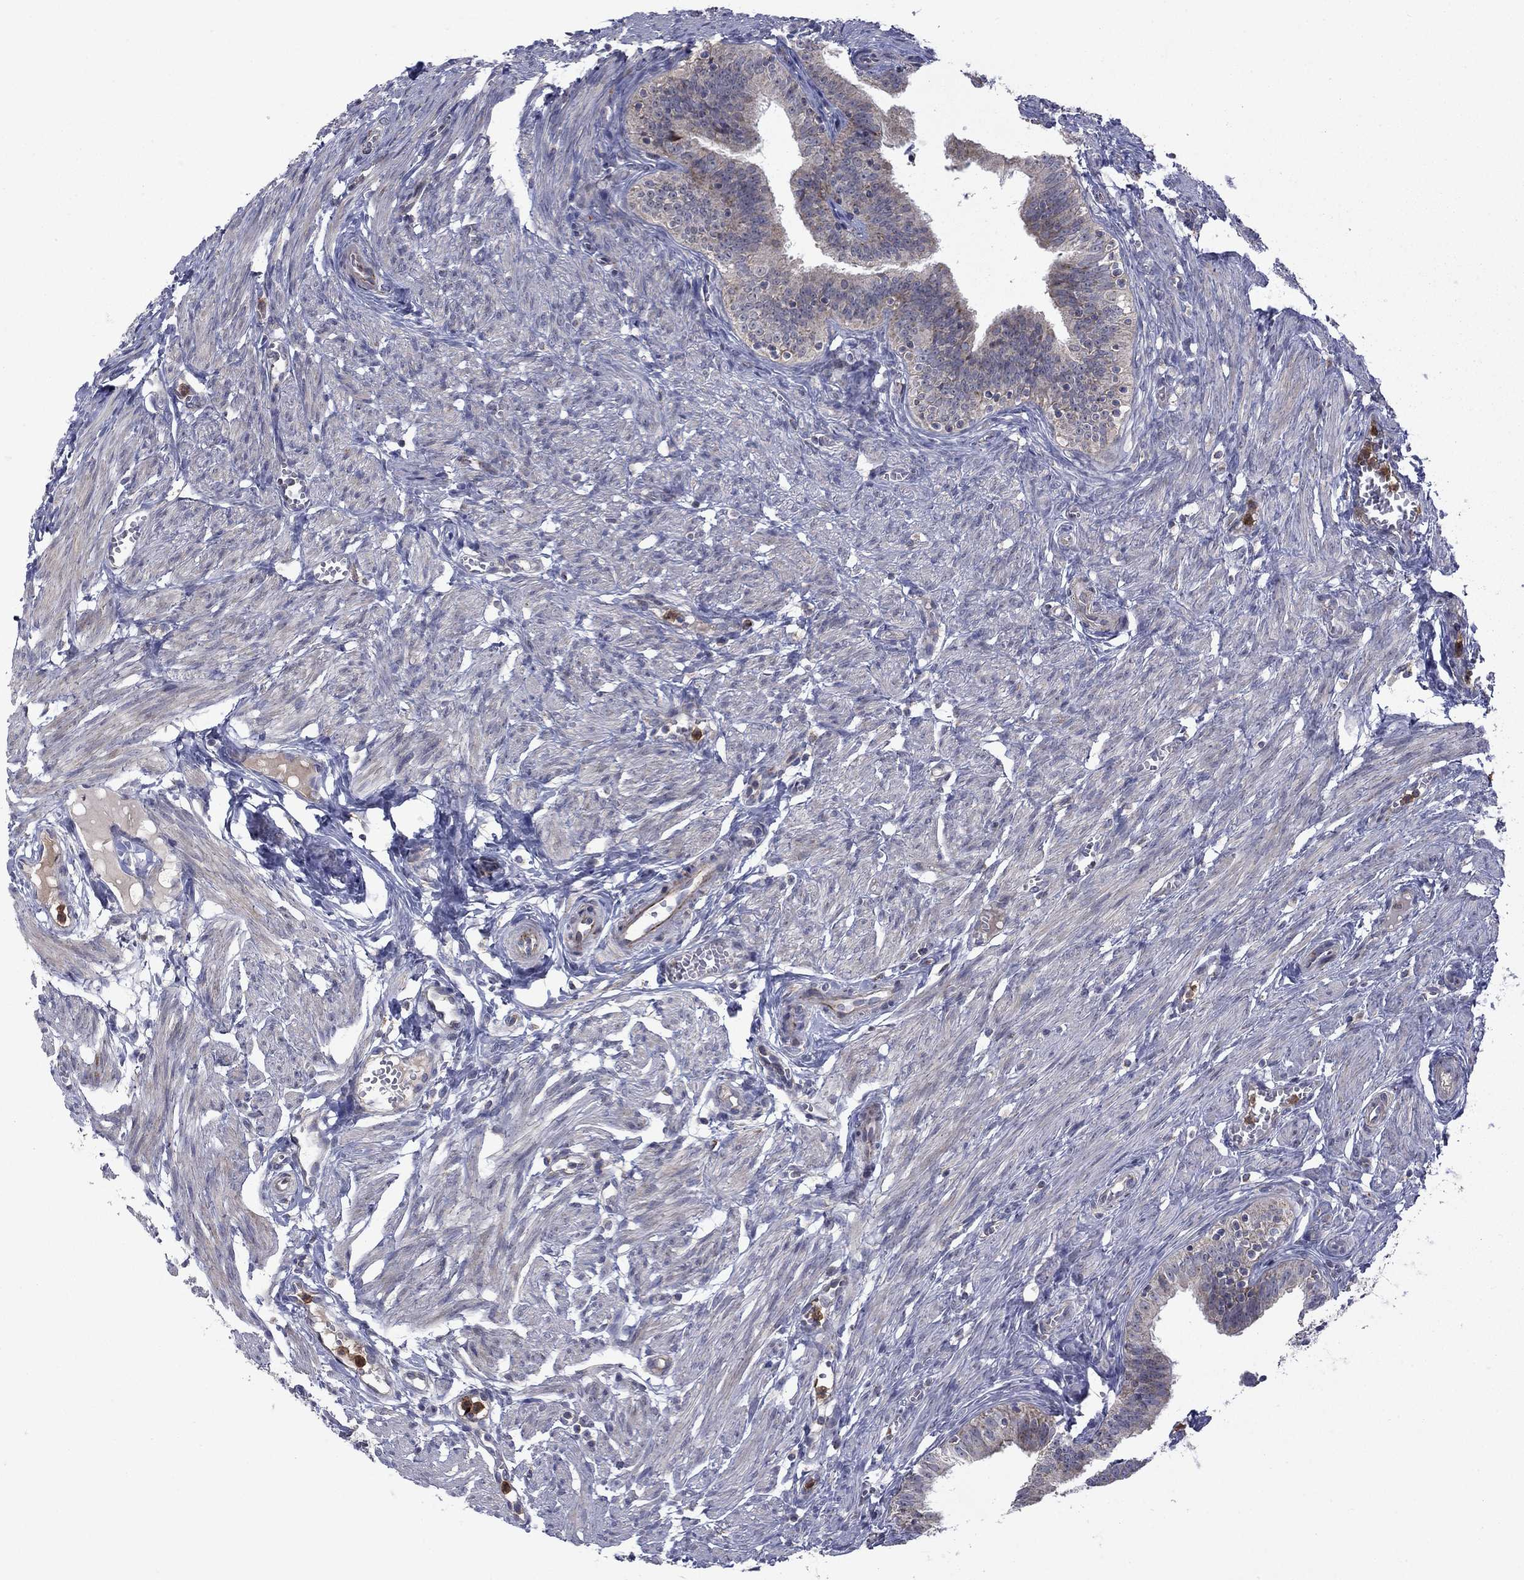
{"staining": {"intensity": "weak", "quantity": "<25%", "location": "cytoplasmic/membranous"}, "tissue": "fallopian tube", "cell_type": "Glandular cells", "image_type": "normal", "snomed": [{"axis": "morphology", "description": "Normal tissue, NOS"}, {"axis": "topography", "description": "Fallopian tube"}], "caption": "Immunohistochemistry (IHC) photomicrograph of normal fallopian tube stained for a protein (brown), which reveals no staining in glandular cells. Brightfield microscopy of immunohistochemistry (IHC) stained with DAB (brown) and hematoxylin (blue), captured at high magnification.", "gene": "DOP1B", "patient": {"sex": "female", "age": 25}}